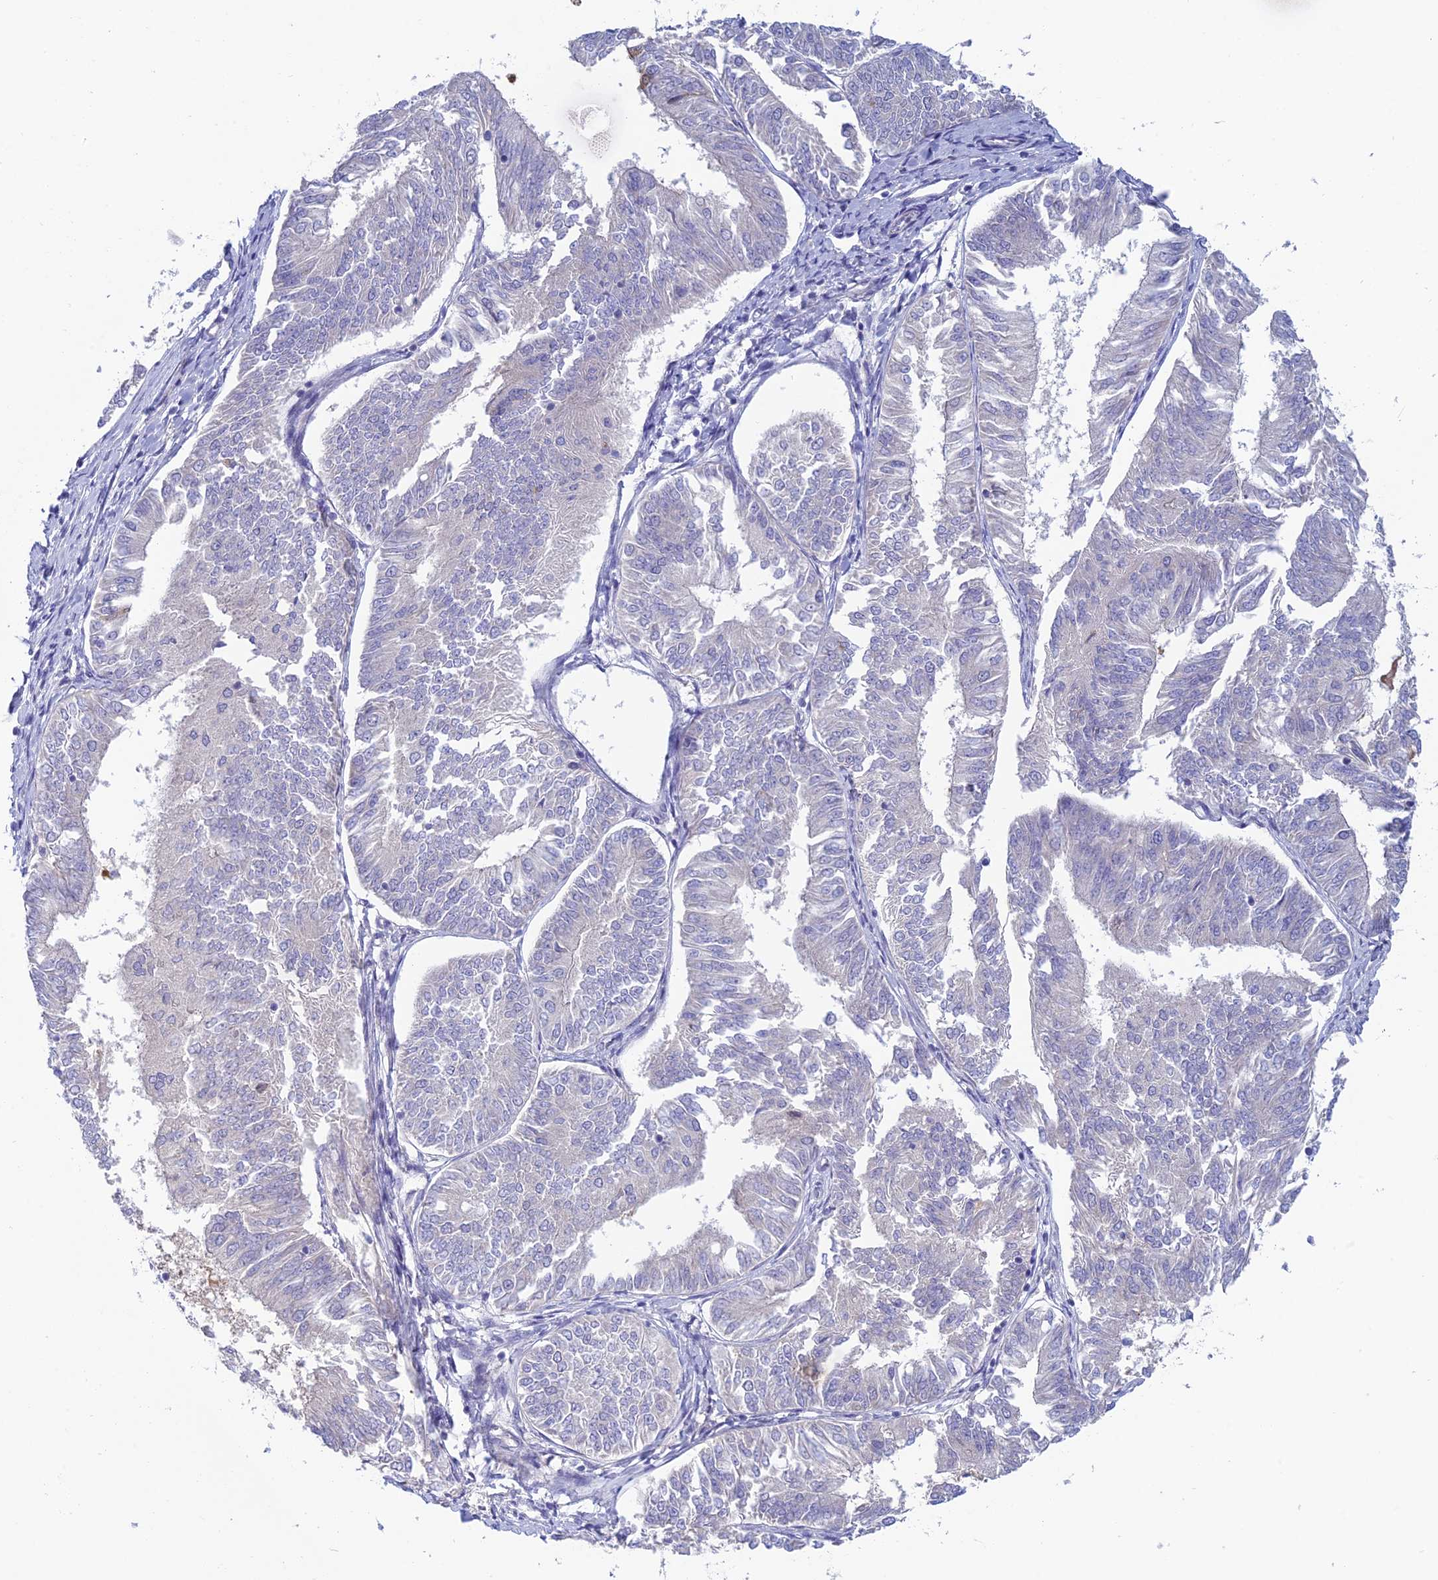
{"staining": {"intensity": "negative", "quantity": "none", "location": "none"}, "tissue": "endometrial cancer", "cell_type": "Tumor cells", "image_type": "cancer", "snomed": [{"axis": "morphology", "description": "Adenocarcinoma, NOS"}, {"axis": "topography", "description": "Endometrium"}], "caption": "IHC image of neoplastic tissue: human adenocarcinoma (endometrial) stained with DAB reveals no significant protein positivity in tumor cells.", "gene": "XPO7", "patient": {"sex": "female", "age": 58}}